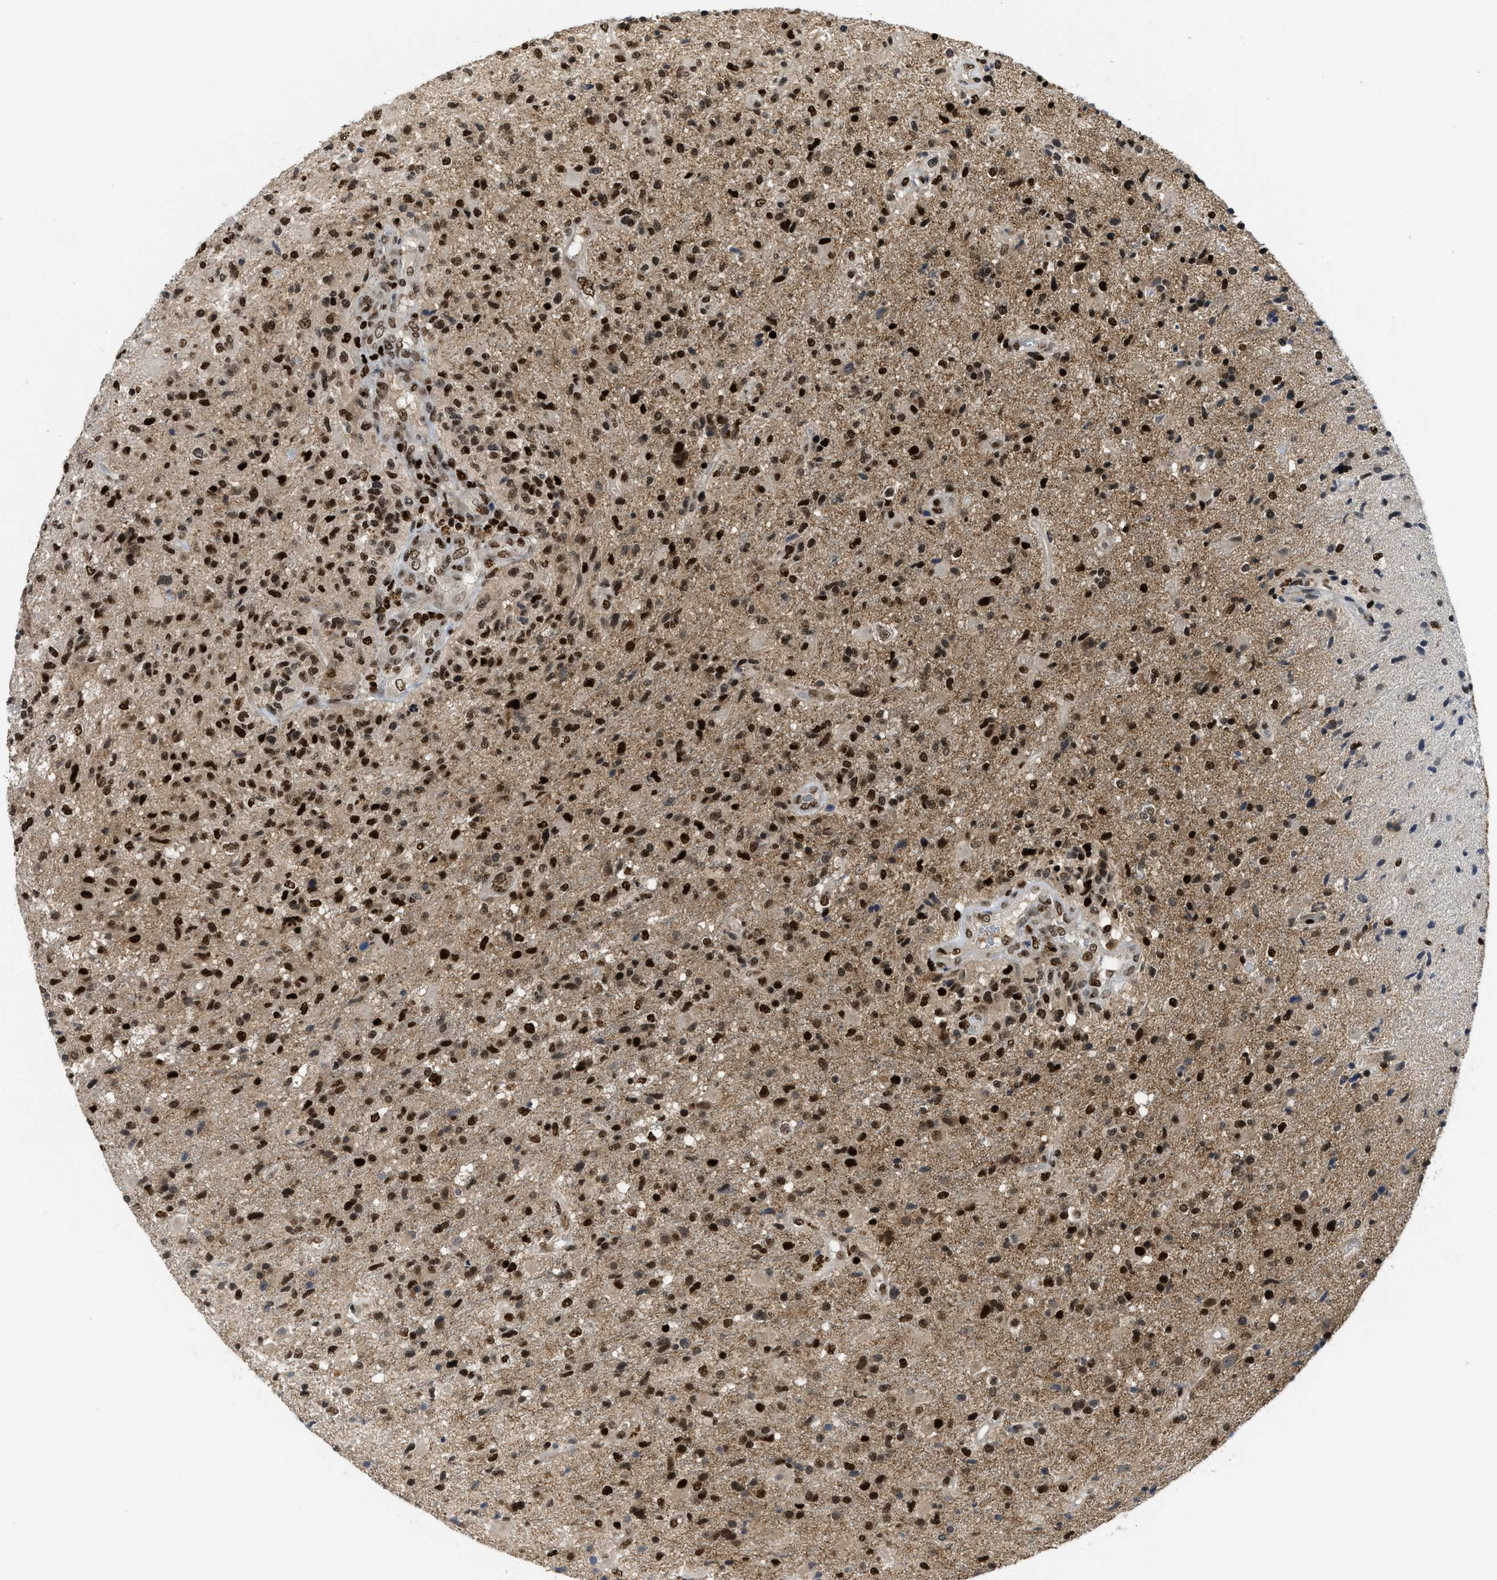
{"staining": {"intensity": "strong", "quantity": ">75%", "location": "nuclear"}, "tissue": "glioma", "cell_type": "Tumor cells", "image_type": "cancer", "snomed": [{"axis": "morphology", "description": "Glioma, malignant, High grade"}, {"axis": "topography", "description": "Brain"}], "caption": "Strong nuclear staining for a protein is appreciated in approximately >75% of tumor cells of malignant glioma (high-grade) using IHC.", "gene": "RFX5", "patient": {"sex": "male", "age": 72}}